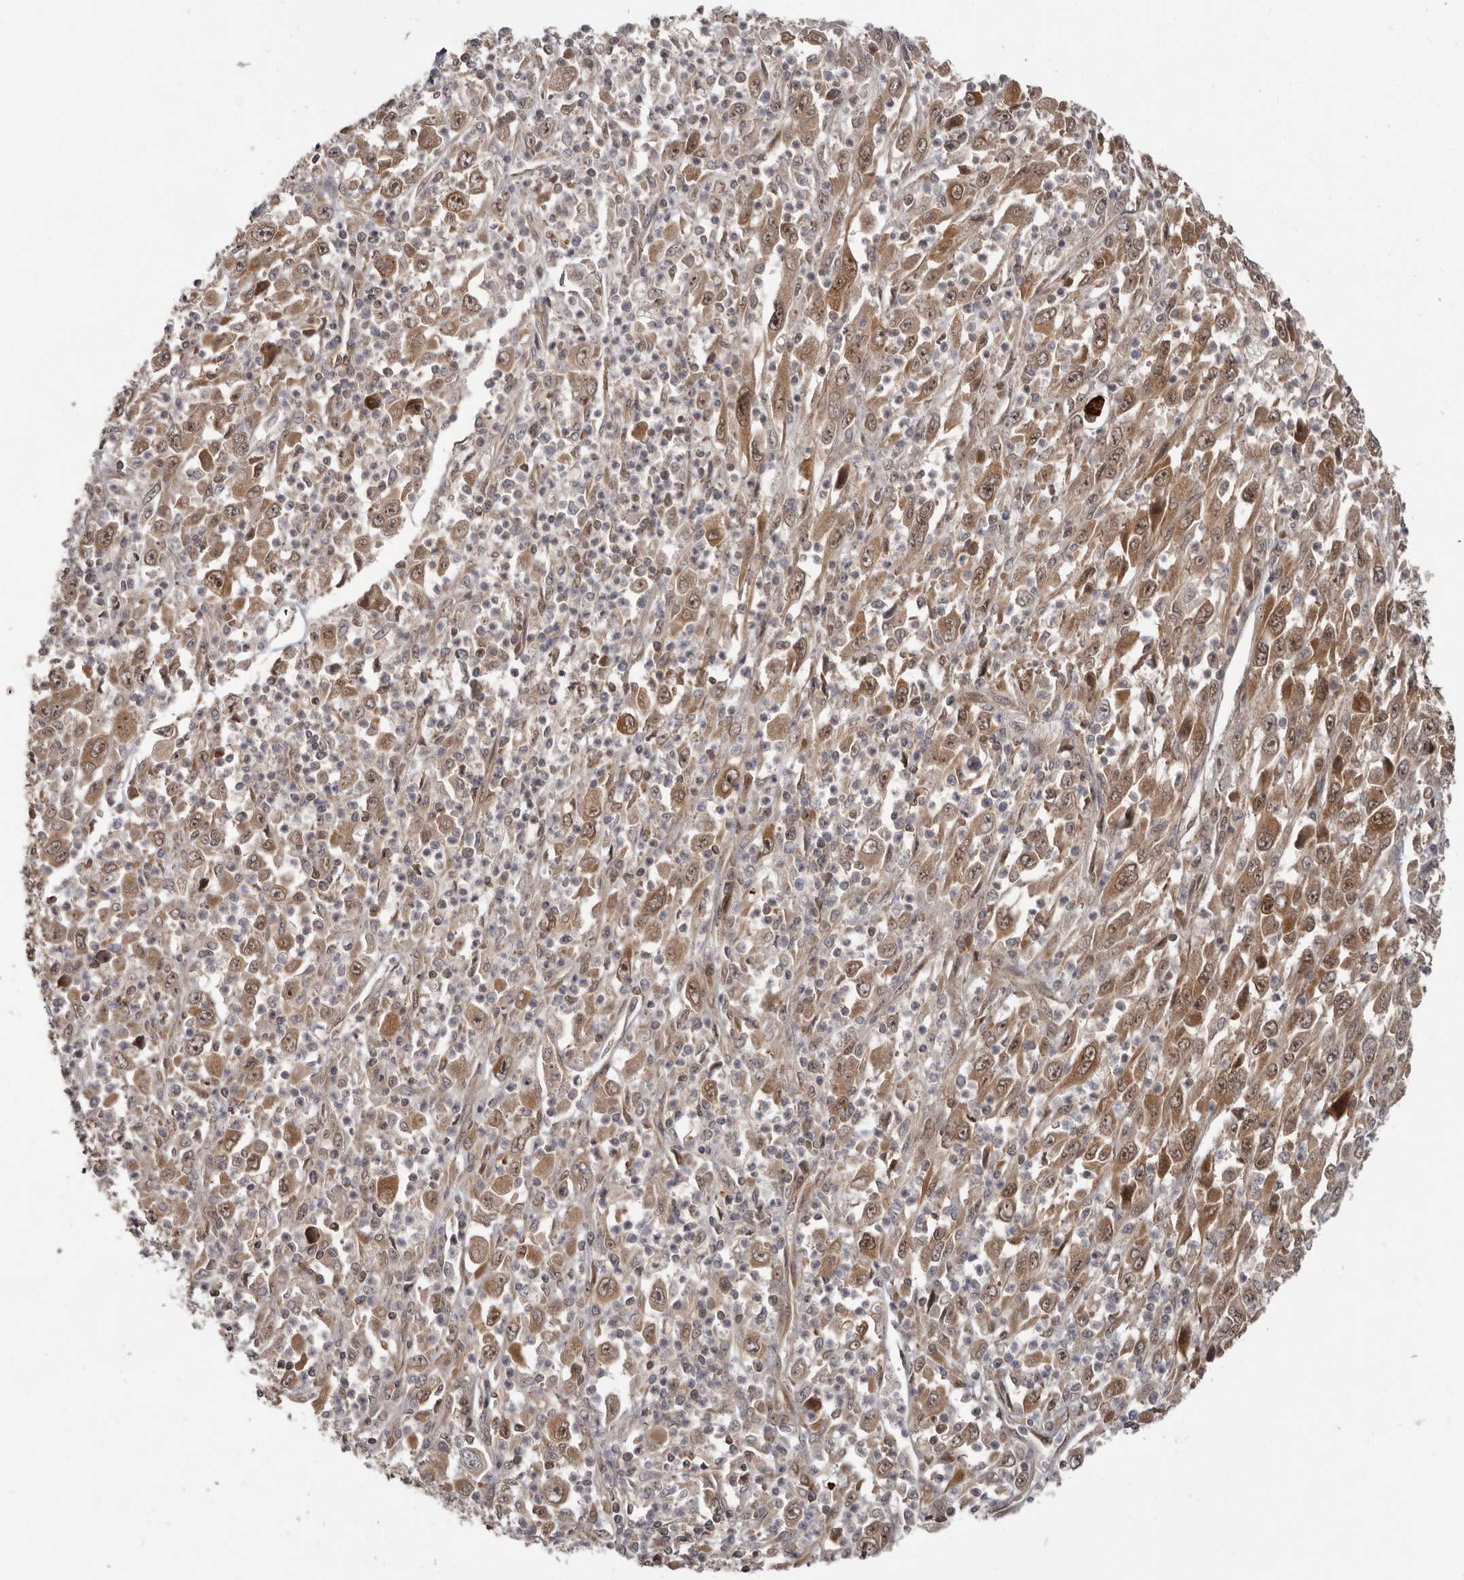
{"staining": {"intensity": "moderate", "quantity": ">75%", "location": "cytoplasmic/membranous,nuclear"}, "tissue": "melanoma", "cell_type": "Tumor cells", "image_type": "cancer", "snomed": [{"axis": "morphology", "description": "Malignant melanoma, Metastatic site"}, {"axis": "topography", "description": "Skin"}], "caption": "Moderate cytoplasmic/membranous and nuclear staining for a protein is identified in approximately >75% of tumor cells of melanoma using immunohistochemistry (IHC).", "gene": "BAD", "patient": {"sex": "female", "age": 56}}